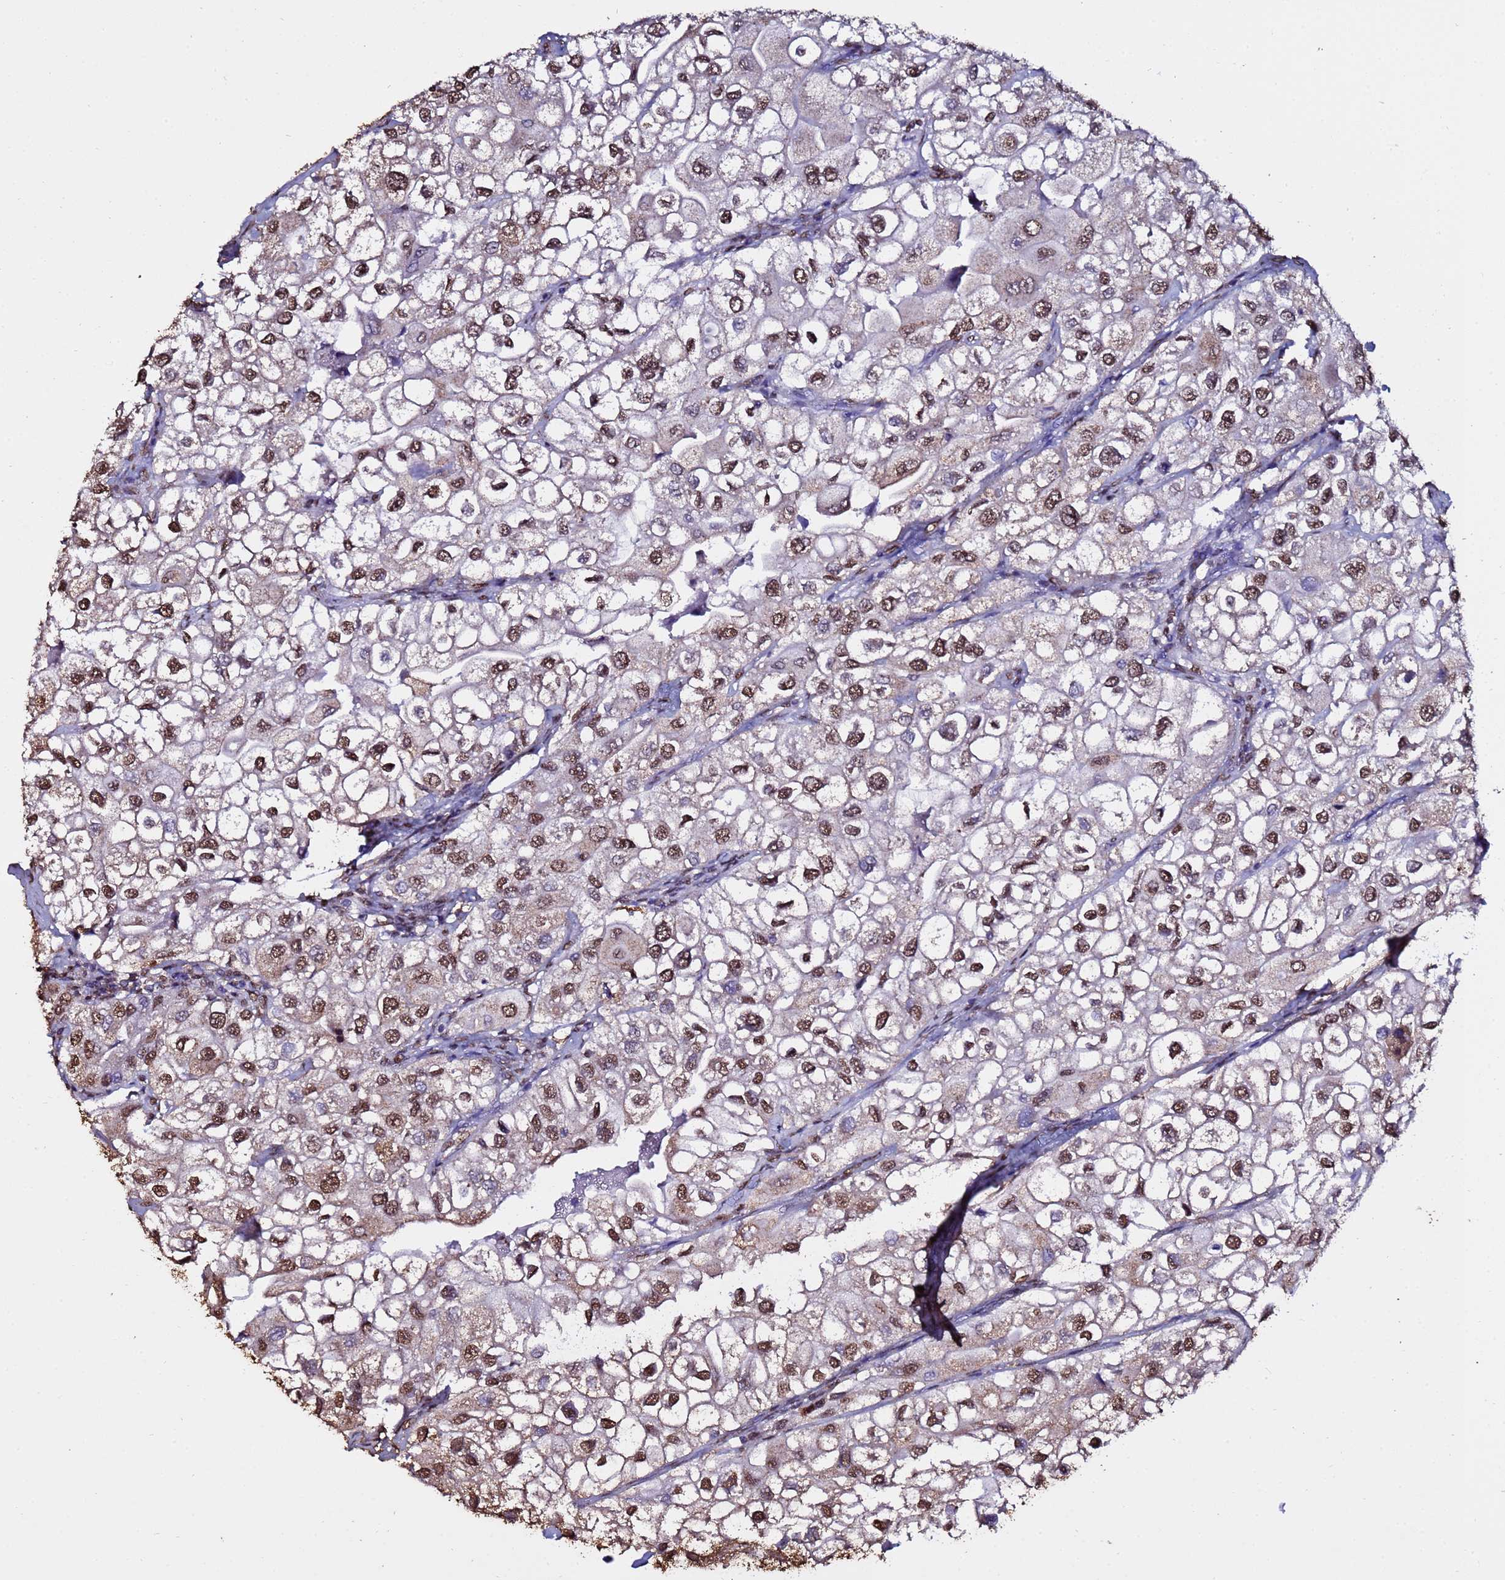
{"staining": {"intensity": "strong", "quantity": "25%-75%", "location": "nuclear"}, "tissue": "urothelial cancer", "cell_type": "Tumor cells", "image_type": "cancer", "snomed": [{"axis": "morphology", "description": "Urothelial carcinoma, High grade"}, {"axis": "topography", "description": "Urinary bladder"}], "caption": "Human urothelial cancer stained with a brown dye displays strong nuclear positive expression in about 25%-75% of tumor cells.", "gene": "TRIP6", "patient": {"sex": "male", "age": 64}}